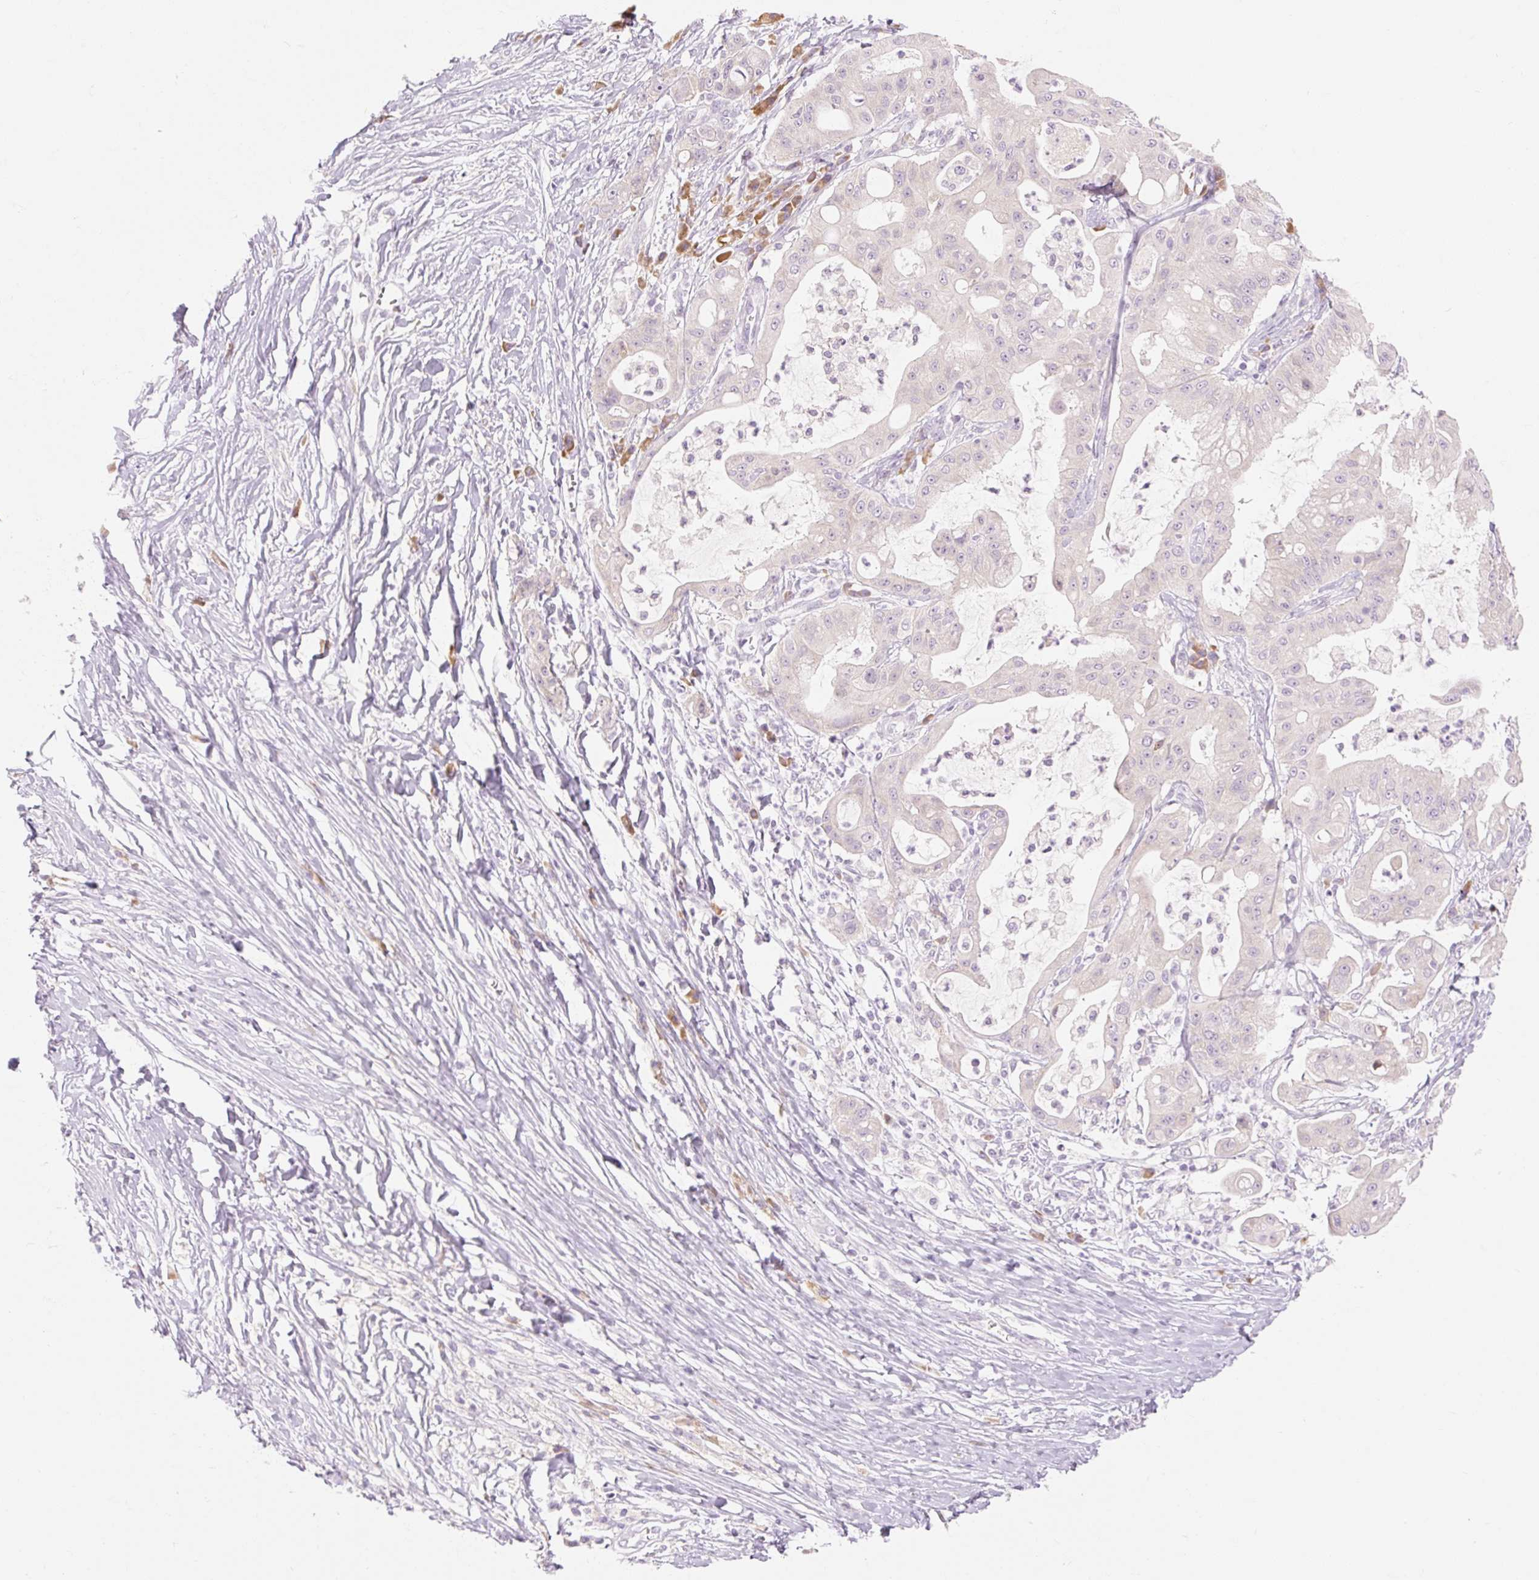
{"staining": {"intensity": "weak", "quantity": "<25%", "location": "cytoplasmic/membranous"}, "tissue": "ovarian cancer", "cell_type": "Tumor cells", "image_type": "cancer", "snomed": [{"axis": "morphology", "description": "Cystadenocarcinoma, mucinous, NOS"}, {"axis": "topography", "description": "Ovary"}], "caption": "This photomicrograph is of ovarian mucinous cystadenocarcinoma stained with immunohistochemistry to label a protein in brown with the nuclei are counter-stained blue. There is no staining in tumor cells.", "gene": "MYO1D", "patient": {"sex": "female", "age": 70}}